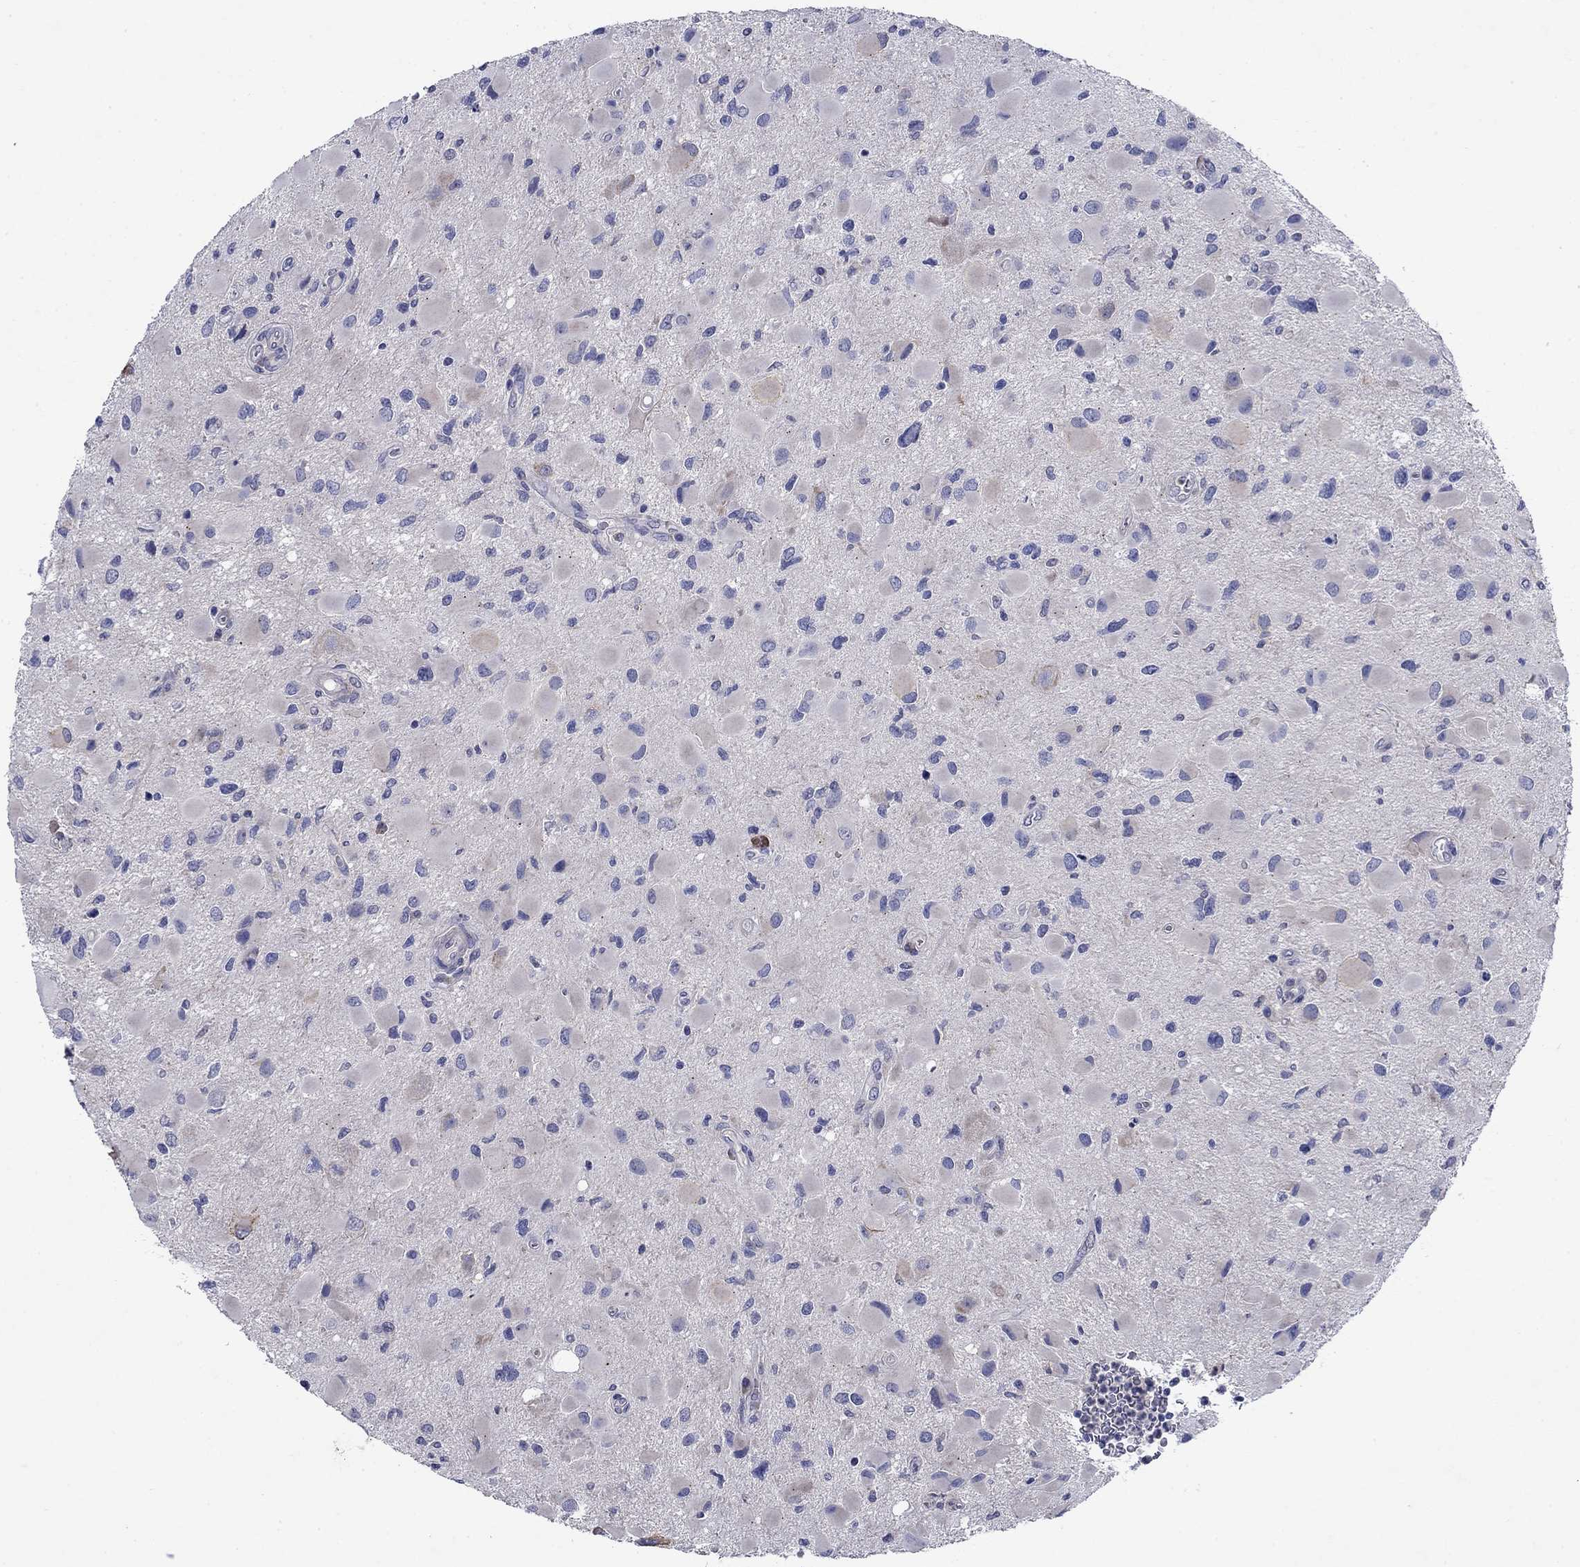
{"staining": {"intensity": "negative", "quantity": "none", "location": "none"}, "tissue": "glioma", "cell_type": "Tumor cells", "image_type": "cancer", "snomed": [{"axis": "morphology", "description": "Glioma, malignant, Low grade"}, {"axis": "topography", "description": "Brain"}], "caption": "The image exhibits no significant staining in tumor cells of glioma.", "gene": "SULT2B1", "patient": {"sex": "female", "age": 32}}